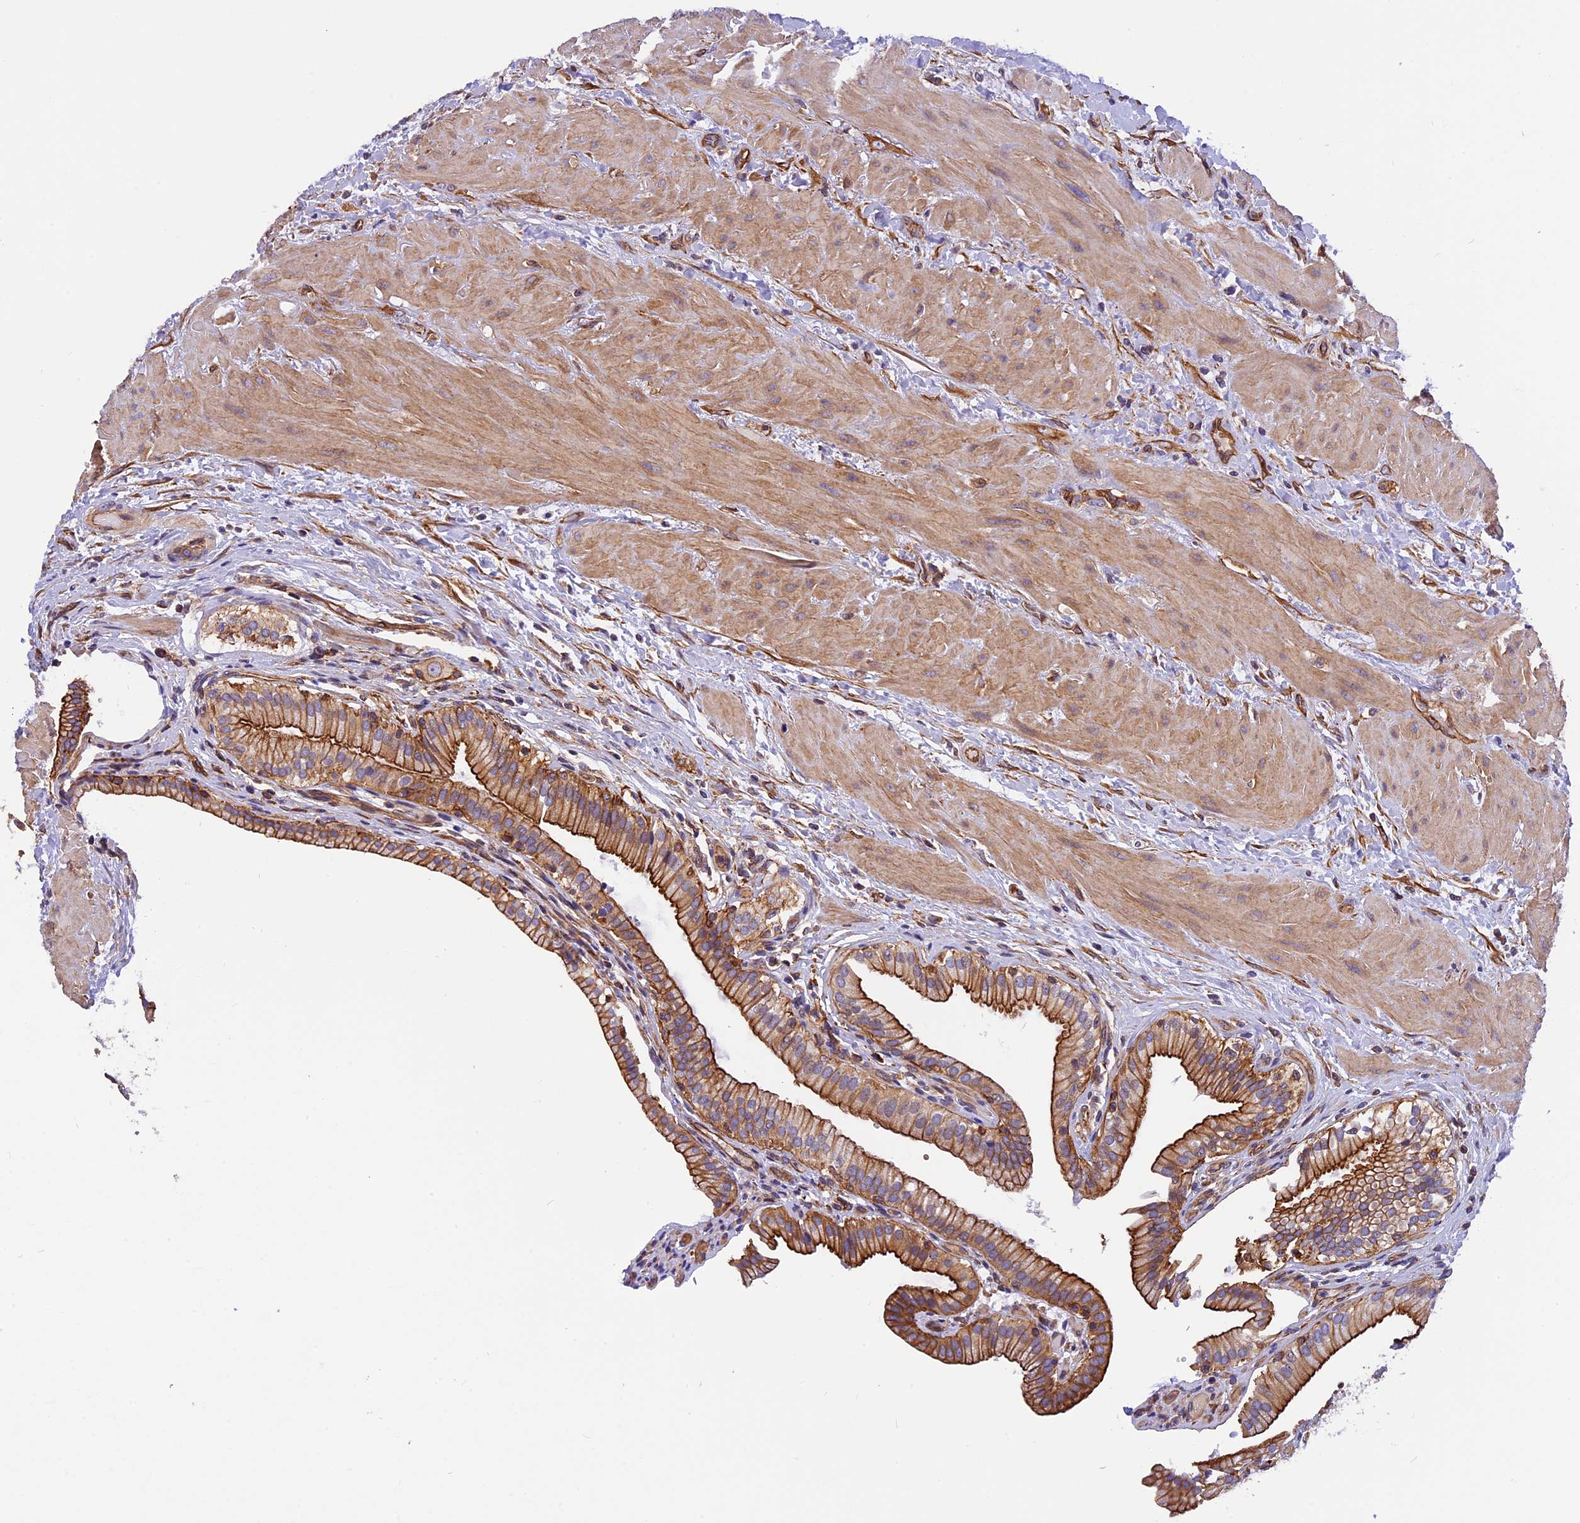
{"staining": {"intensity": "strong", "quantity": ">75%", "location": "cytoplasmic/membranous"}, "tissue": "gallbladder", "cell_type": "Glandular cells", "image_type": "normal", "snomed": [{"axis": "morphology", "description": "Normal tissue, NOS"}, {"axis": "topography", "description": "Gallbladder"}], "caption": "Immunohistochemistry image of normal gallbladder: human gallbladder stained using IHC reveals high levels of strong protein expression localized specifically in the cytoplasmic/membranous of glandular cells, appearing as a cytoplasmic/membranous brown color.", "gene": "MED20", "patient": {"sex": "male", "age": 24}}